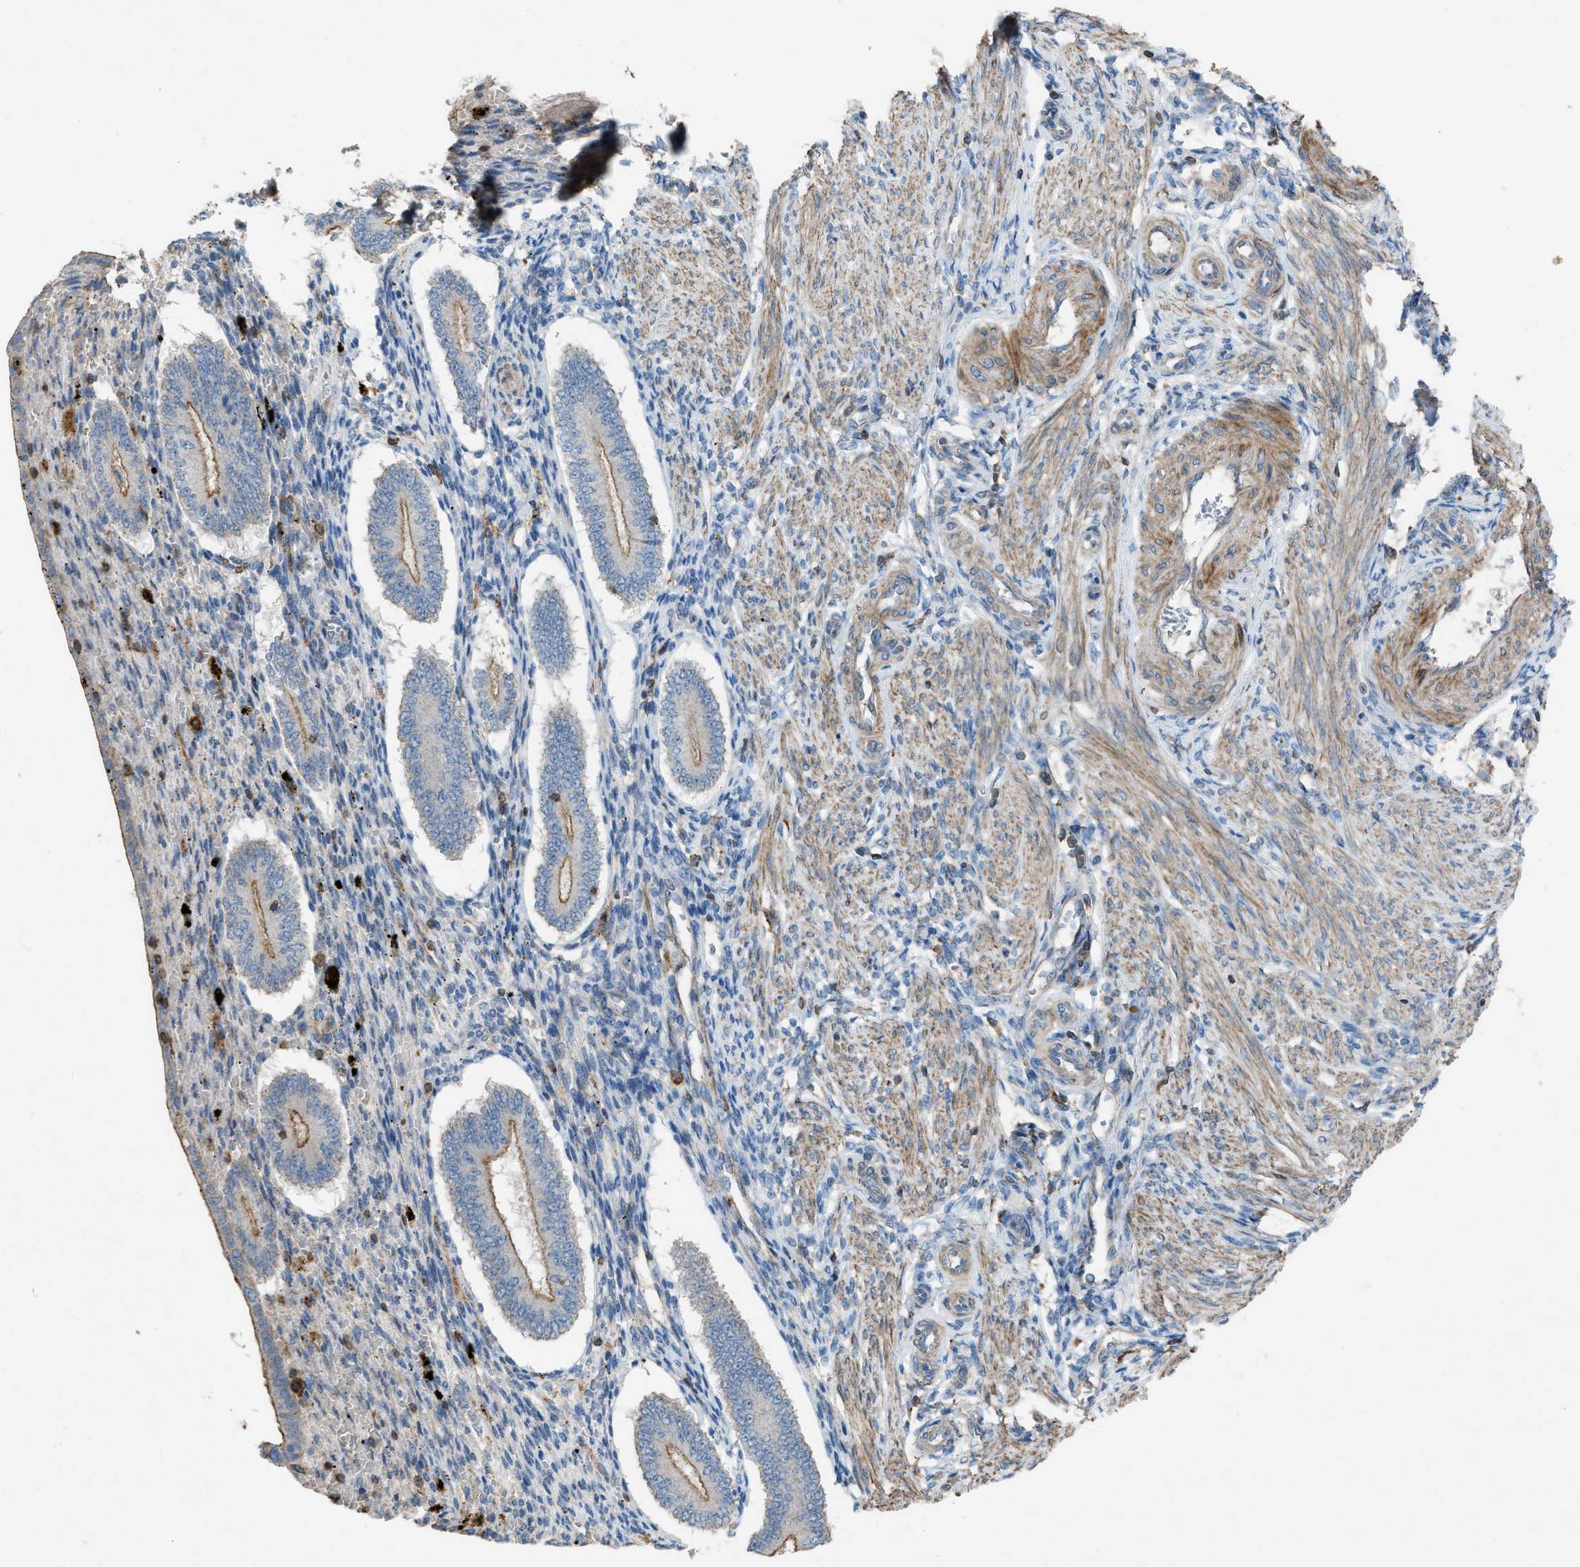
{"staining": {"intensity": "weak", "quantity": "<25%", "location": "cytoplasmic/membranous"}, "tissue": "endometrium", "cell_type": "Cells in endometrial stroma", "image_type": "normal", "snomed": [{"axis": "morphology", "description": "Normal tissue, NOS"}, {"axis": "topography", "description": "Endometrium"}], "caption": "This is a image of immunohistochemistry staining of unremarkable endometrium, which shows no expression in cells in endometrial stroma. (Brightfield microscopy of DAB (3,3'-diaminobenzidine) immunohistochemistry (IHC) at high magnification).", "gene": "NCK2", "patient": {"sex": "female", "age": 42}}